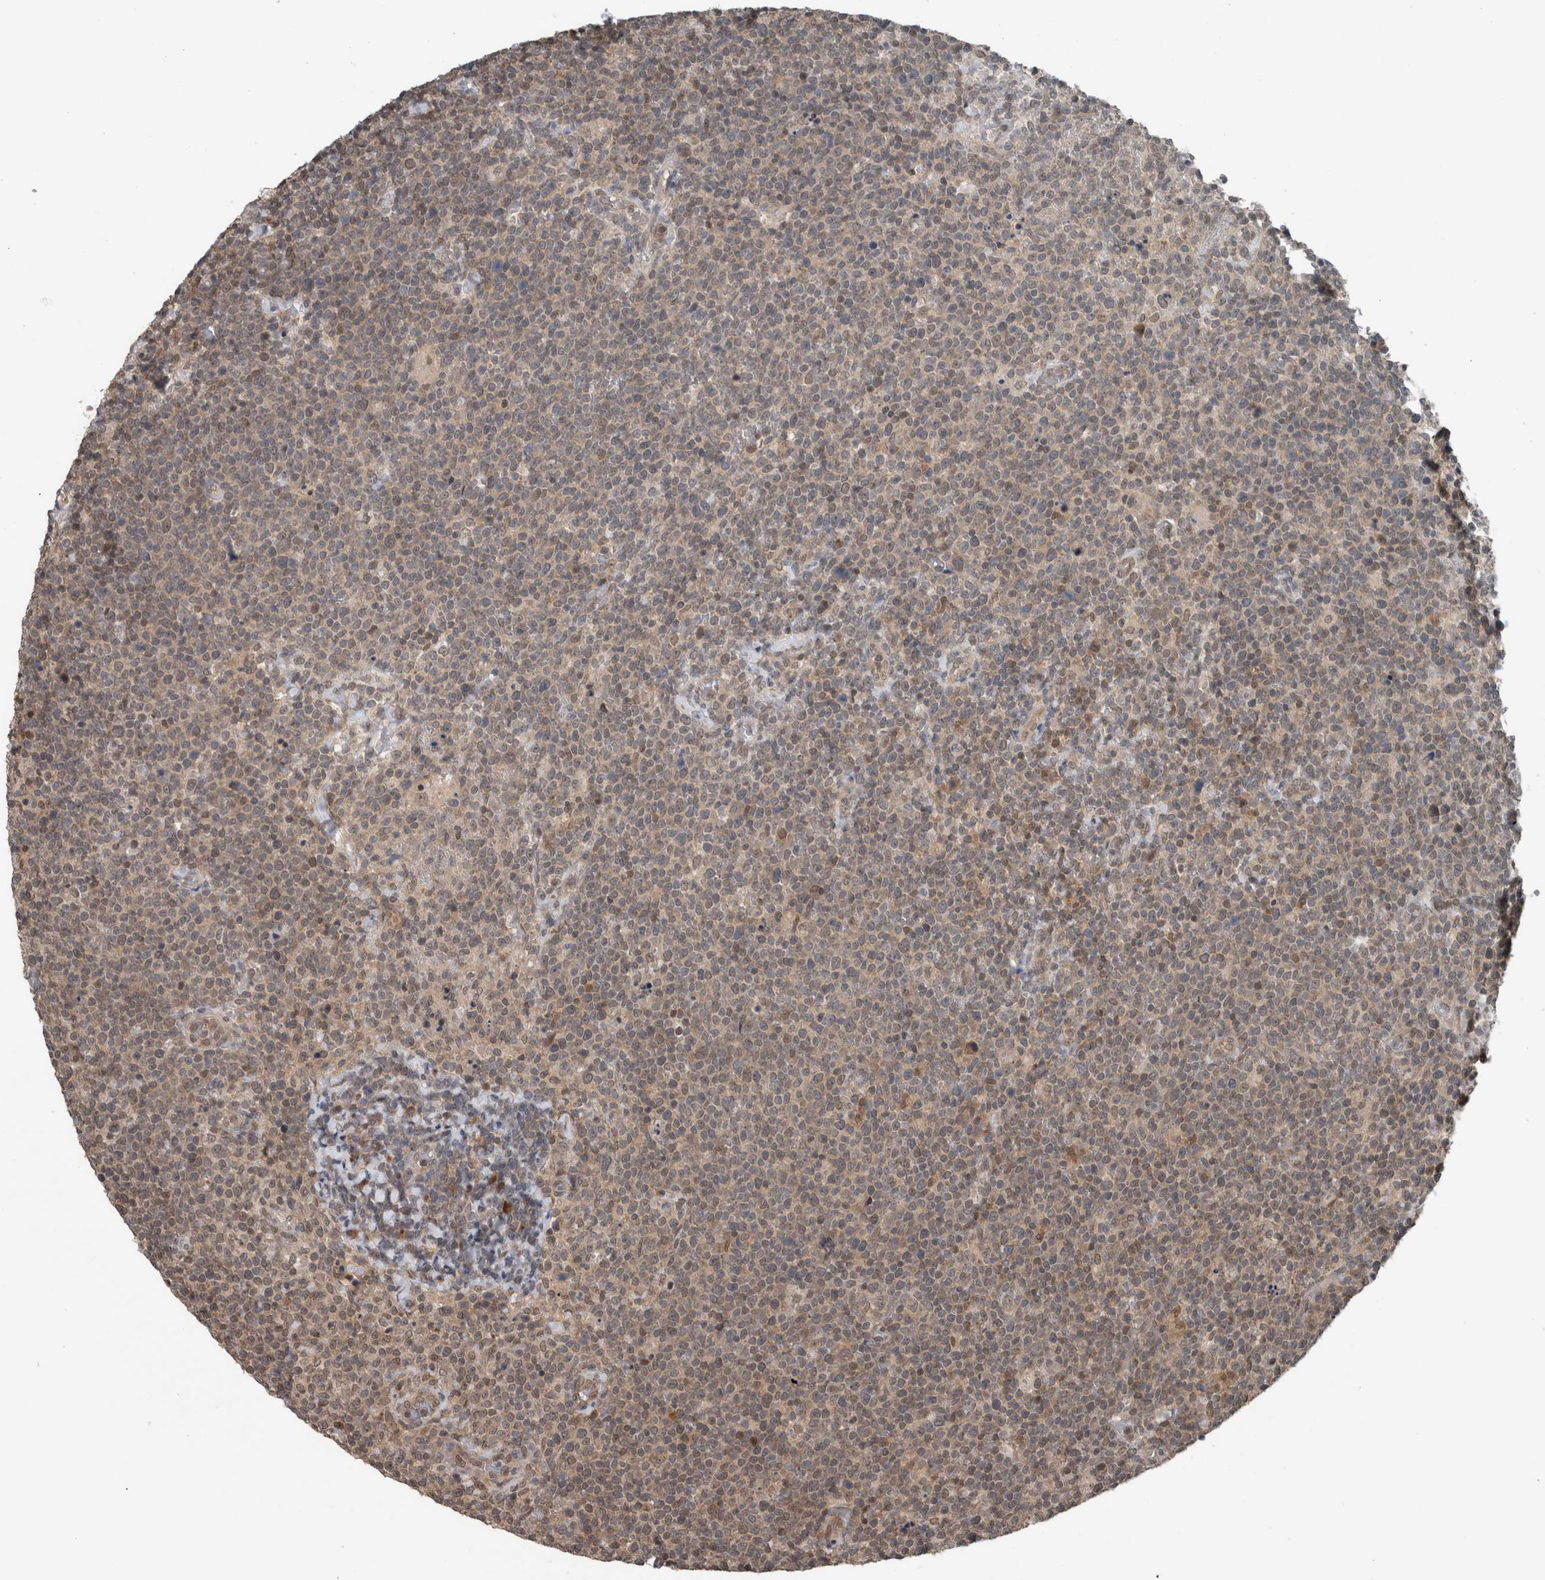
{"staining": {"intensity": "weak", "quantity": "25%-75%", "location": "cytoplasmic/membranous"}, "tissue": "lymphoma", "cell_type": "Tumor cells", "image_type": "cancer", "snomed": [{"axis": "morphology", "description": "Malignant lymphoma, non-Hodgkin's type, High grade"}, {"axis": "topography", "description": "Lymph node"}], "caption": "DAB (3,3'-diaminobenzidine) immunohistochemical staining of human malignant lymphoma, non-Hodgkin's type (high-grade) displays weak cytoplasmic/membranous protein staining in about 25%-75% of tumor cells.", "gene": "SPAG7", "patient": {"sex": "male", "age": 61}}